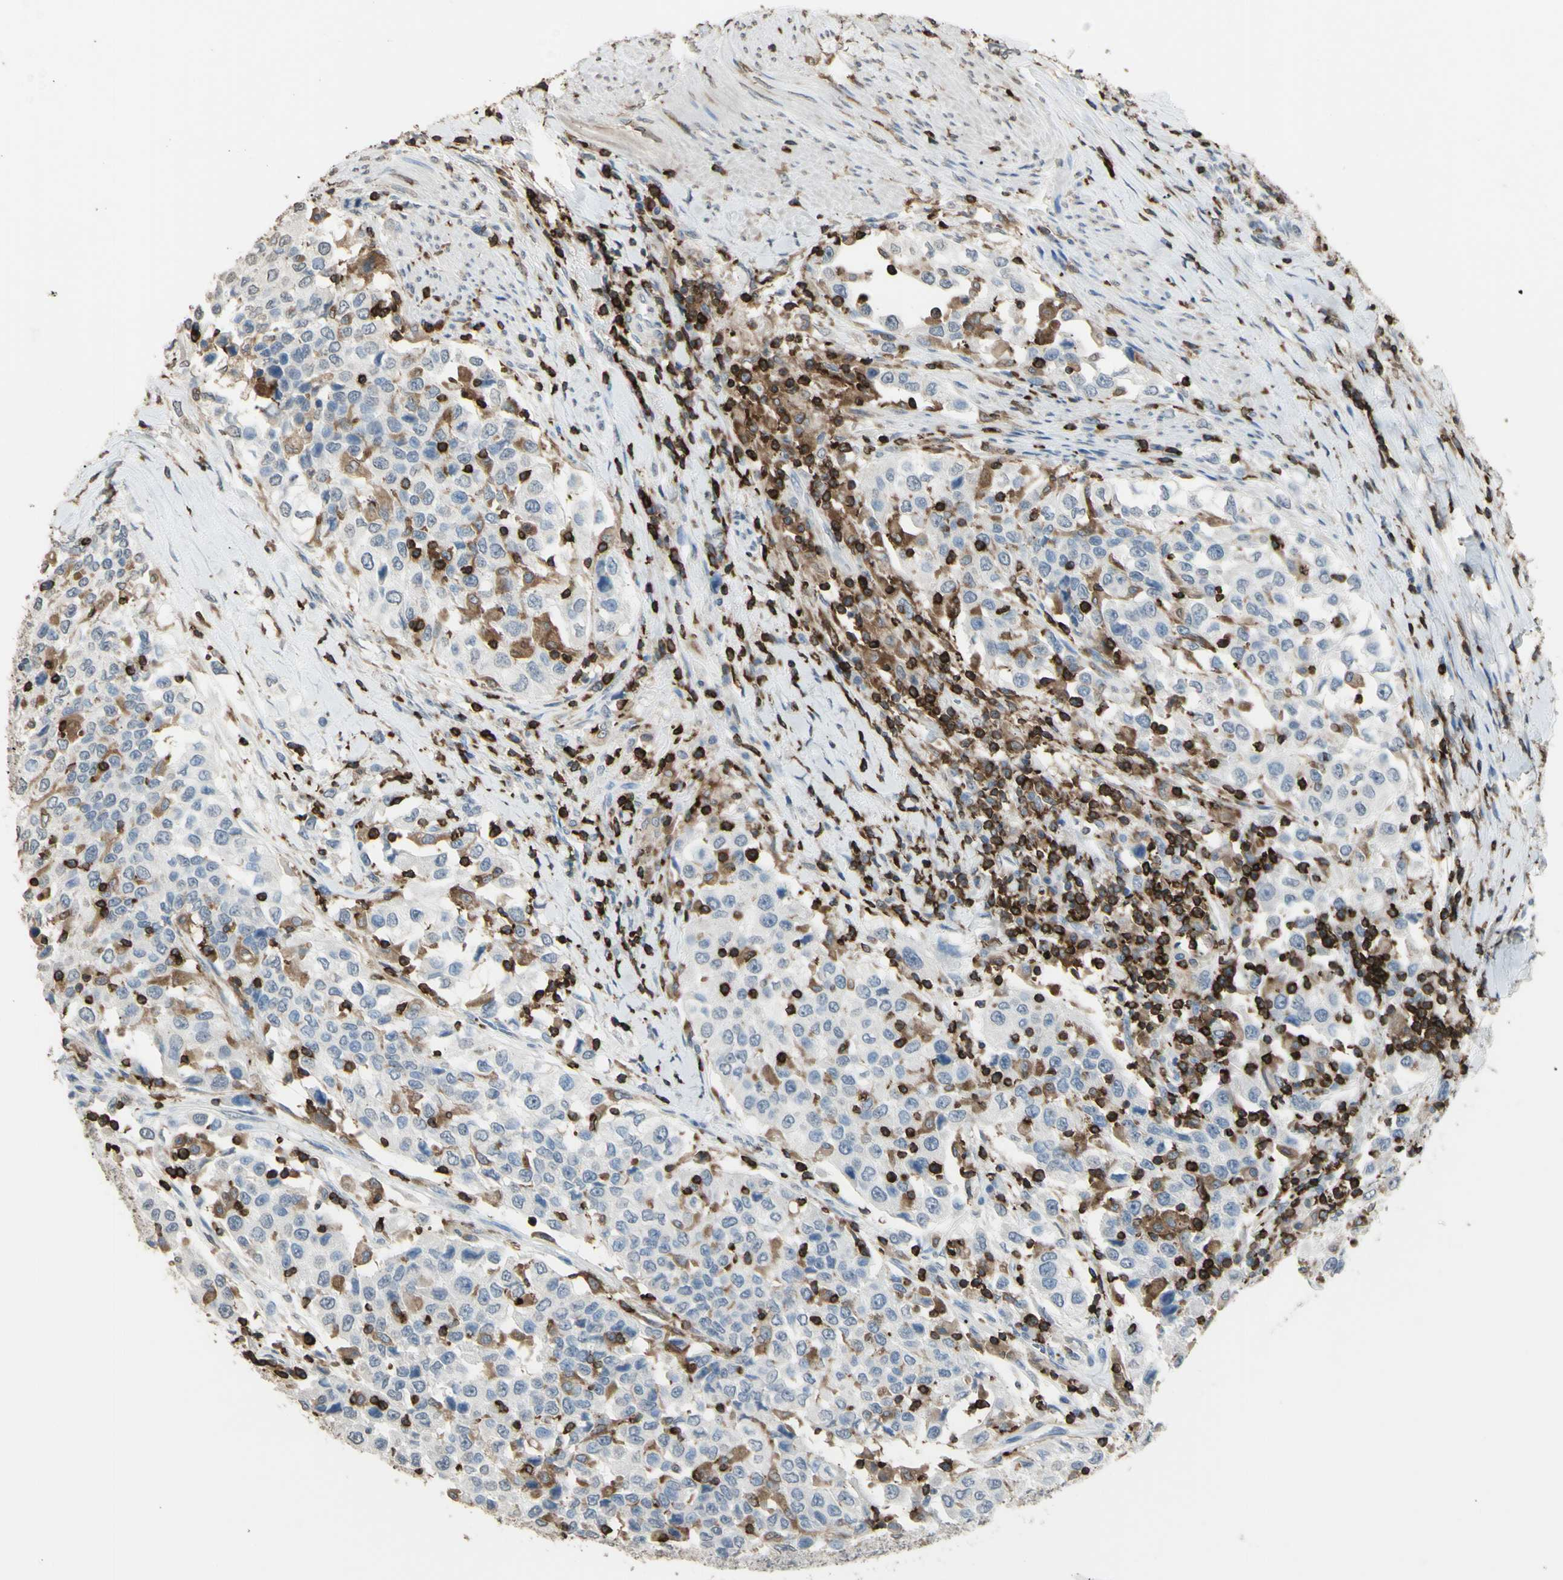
{"staining": {"intensity": "negative", "quantity": "none", "location": "none"}, "tissue": "urothelial cancer", "cell_type": "Tumor cells", "image_type": "cancer", "snomed": [{"axis": "morphology", "description": "Urothelial carcinoma, High grade"}, {"axis": "topography", "description": "Urinary bladder"}], "caption": "IHC image of urothelial cancer stained for a protein (brown), which demonstrates no staining in tumor cells.", "gene": "PSTPIP1", "patient": {"sex": "female", "age": 80}}